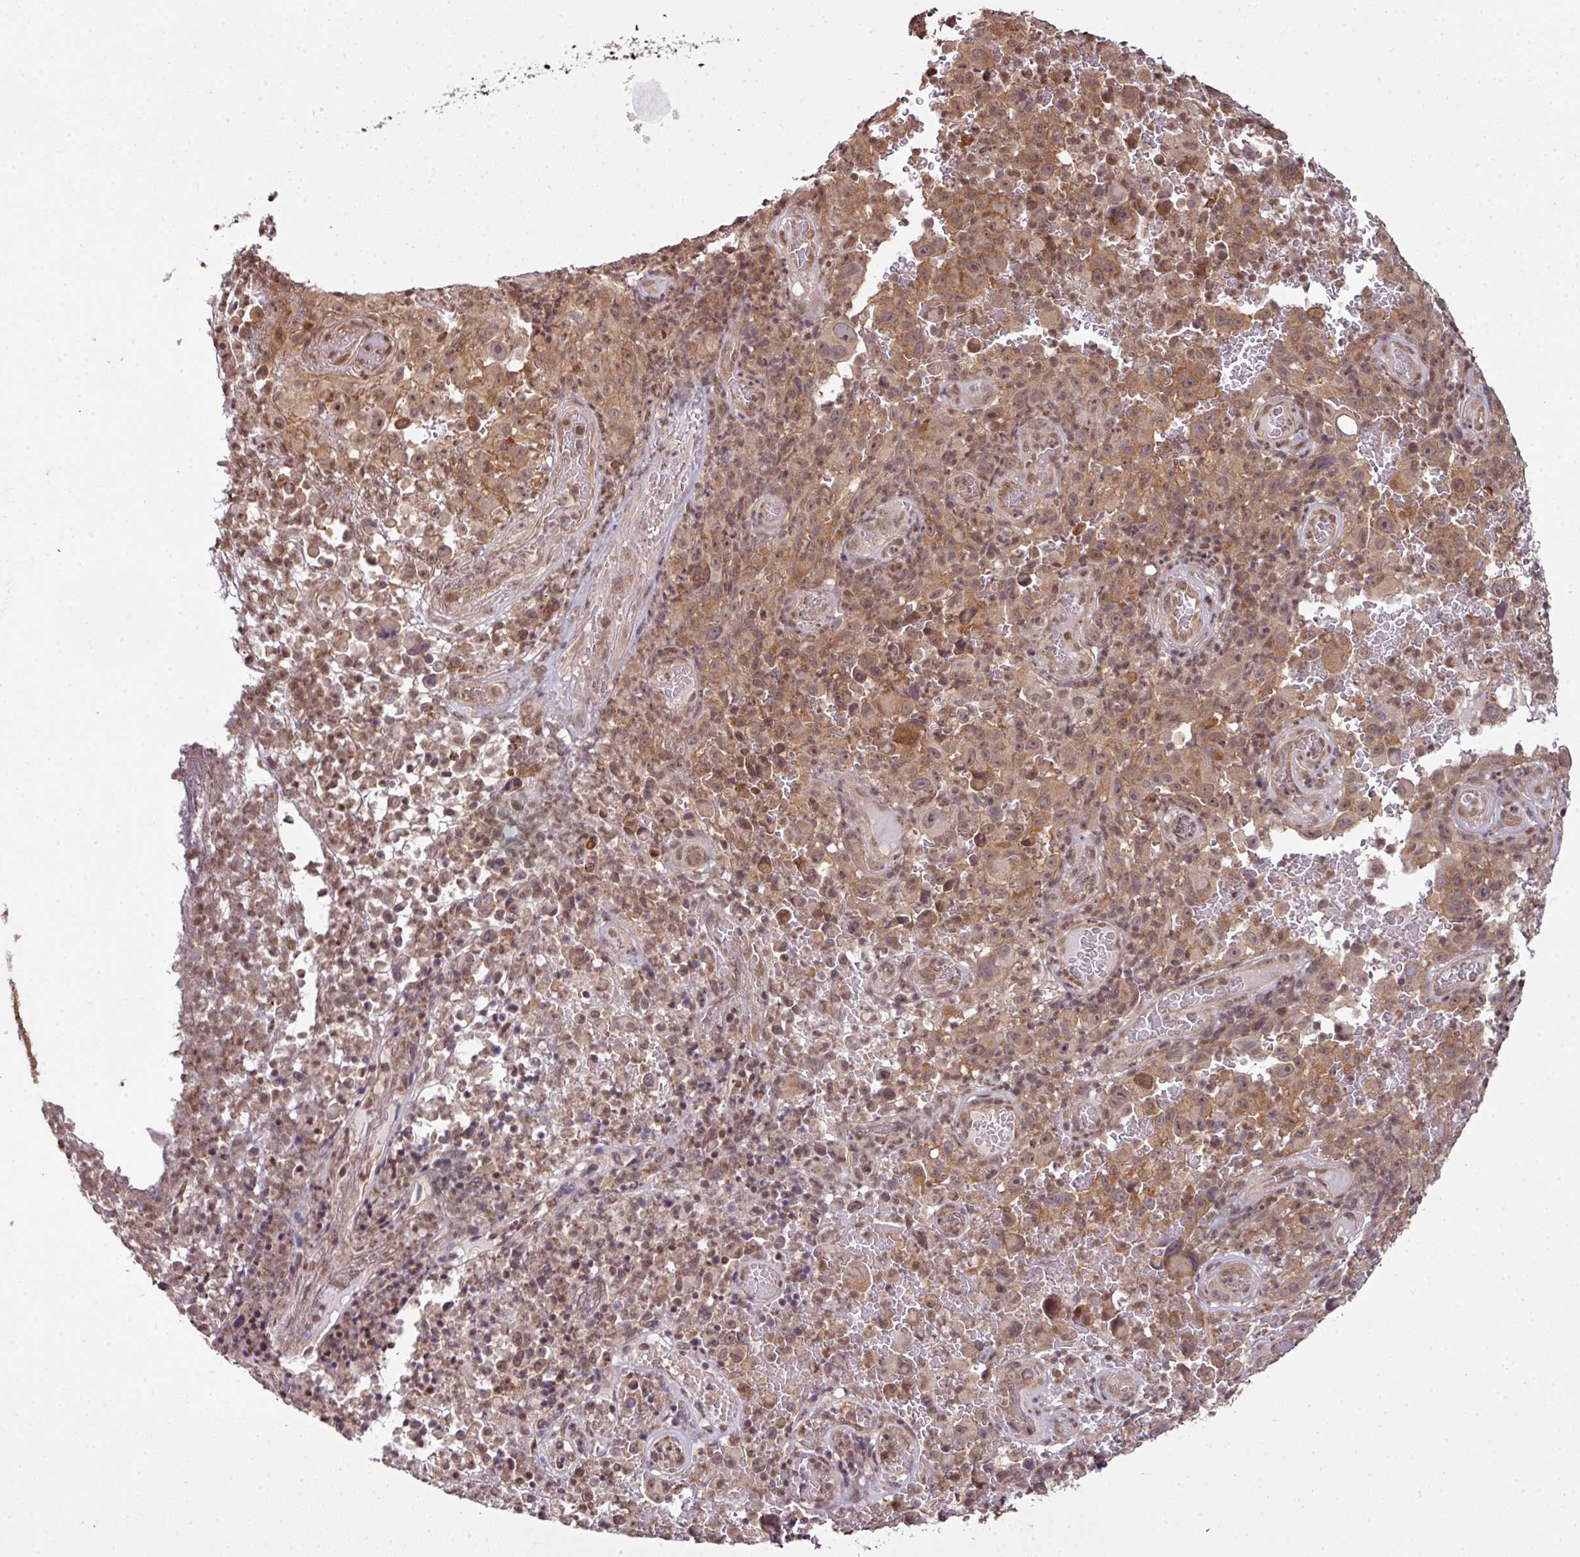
{"staining": {"intensity": "moderate", "quantity": ">75%", "location": "cytoplasmic/membranous,nuclear"}, "tissue": "melanoma", "cell_type": "Tumor cells", "image_type": "cancer", "snomed": [{"axis": "morphology", "description": "Malignant melanoma, NOS"}, {"axis": "topography", "description": "Skin"}], "caption": "A histopathology image of human malignant melanoma stained for a protein exhibits moderate cytoplasmic/membranous and nuclear brown staining in tumor cells.", "gene": "ANKRD18A", "patient": {"sex": "female", "age": 82}}